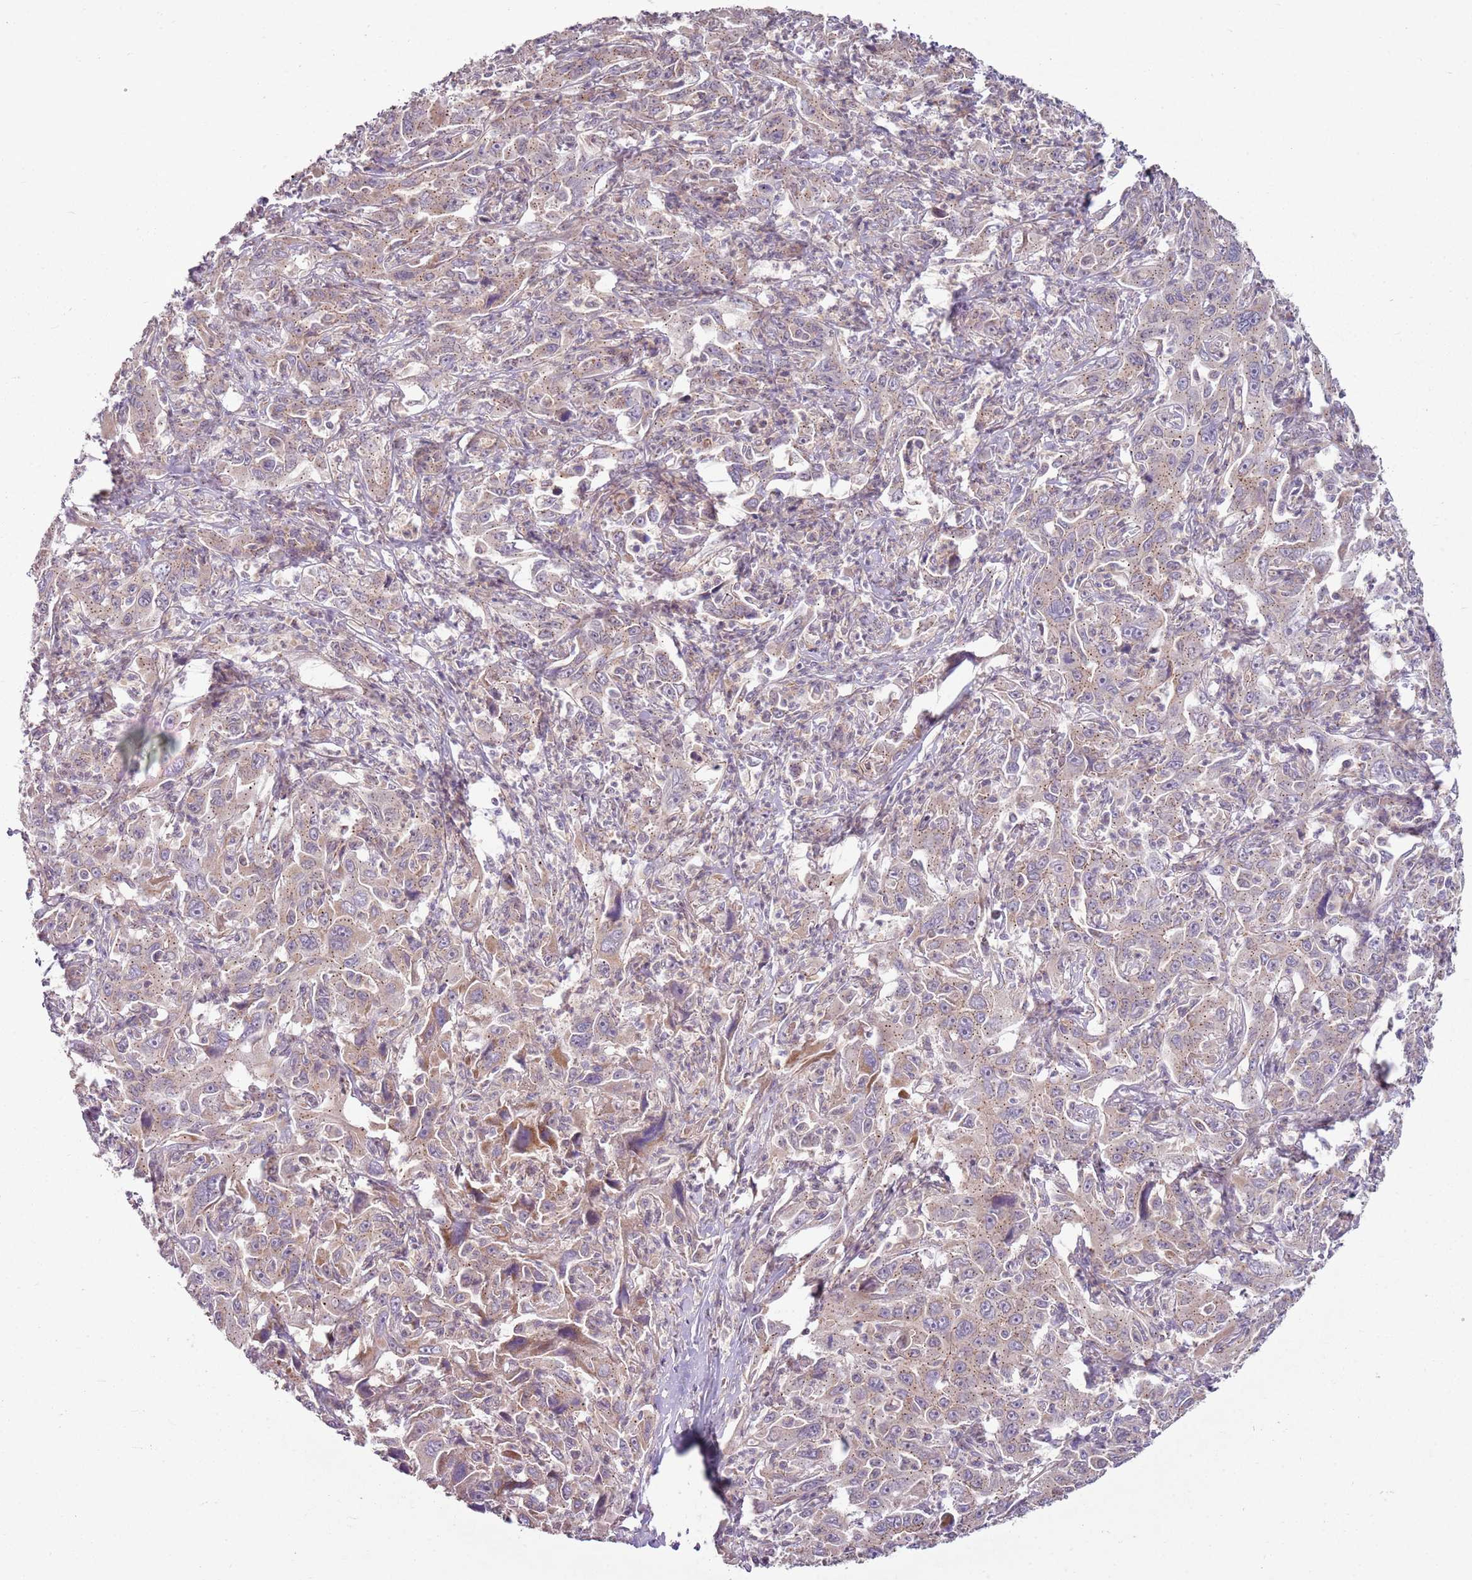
{"staining": {"intensity": "moderate", "quantity": "<25%", "location": "cytoplasmic/membranous"}, "tissue": "liver cancer", "cell_type": "Tumor cells", "image_type": "cancer", "snomed": [{"axis": "morphology", "description": "Carcinoma, Hepatocellular, NOS"}, {"axis": "topography", "description": "Liver"}], "caption": "IHC micrograph of human liver hepatocellular carcinoma stained for a protein (brown), which shows low levels of moderate cytoplasmic/membranous positivity in approximately <25% of tumor cells.", "gene": "SPATA31D1", "patient": {"sex": "male", "age": 63}}